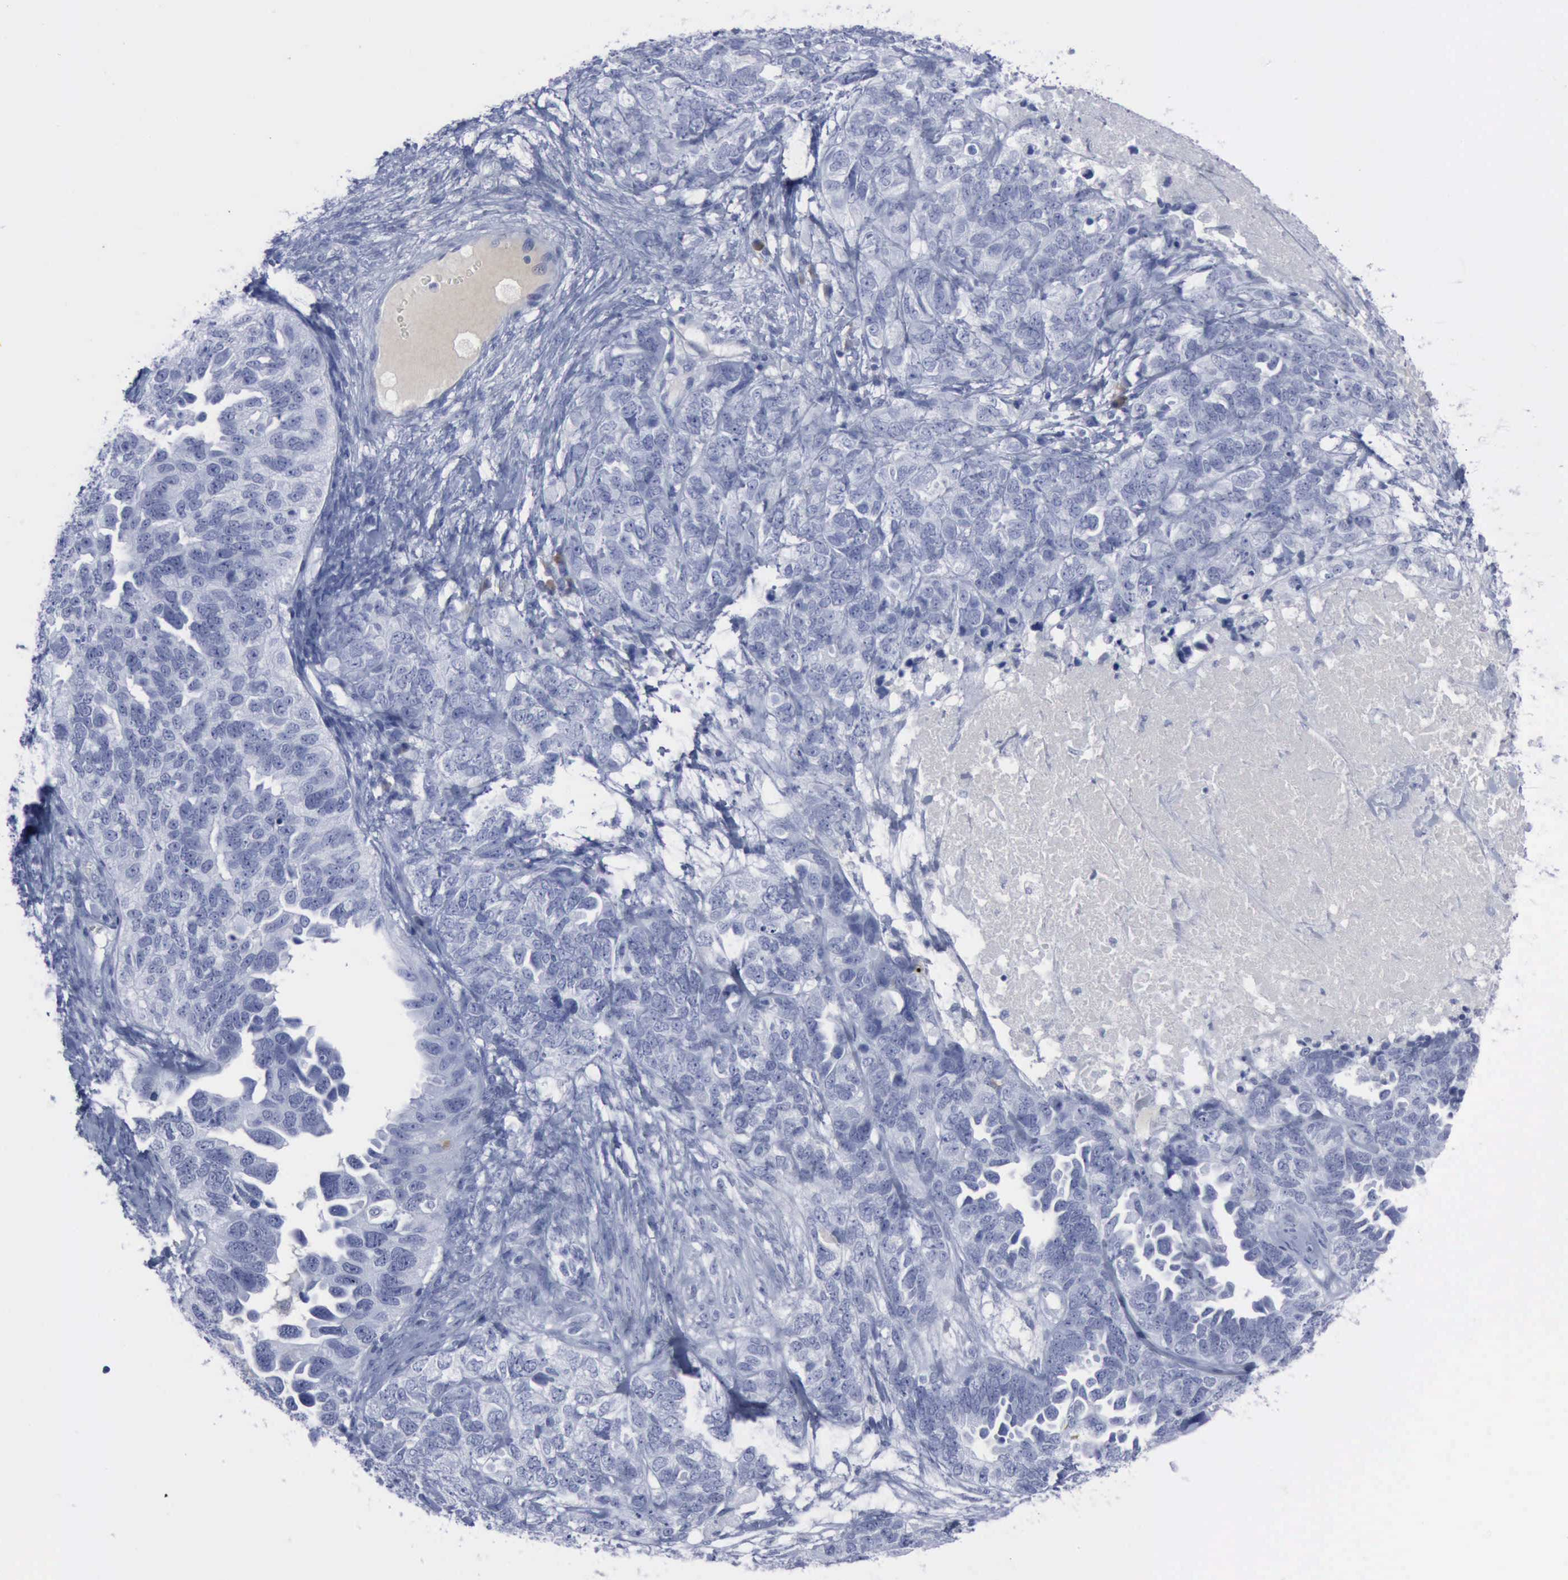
{"staining": {"intensity": "negative", "quantity": "none", "location": "none"}, "tissue": "ovarian cancer", "cell_type": "Tumor cells", "image_type": "cancer", "snomed": [{"axis": "morphology", "description": "Cystadenocarcinoma, serous, NOS"}, {"axis": "topography", "description": "Ovary"}], "caption": "IHC histopathology image of human ovarian serous cystadenocarcinoma stained for a protein (brown), which shows no staining in tumor cells.", "gene": "NGFR", "patient": {"sex": "female", "age": 82}}